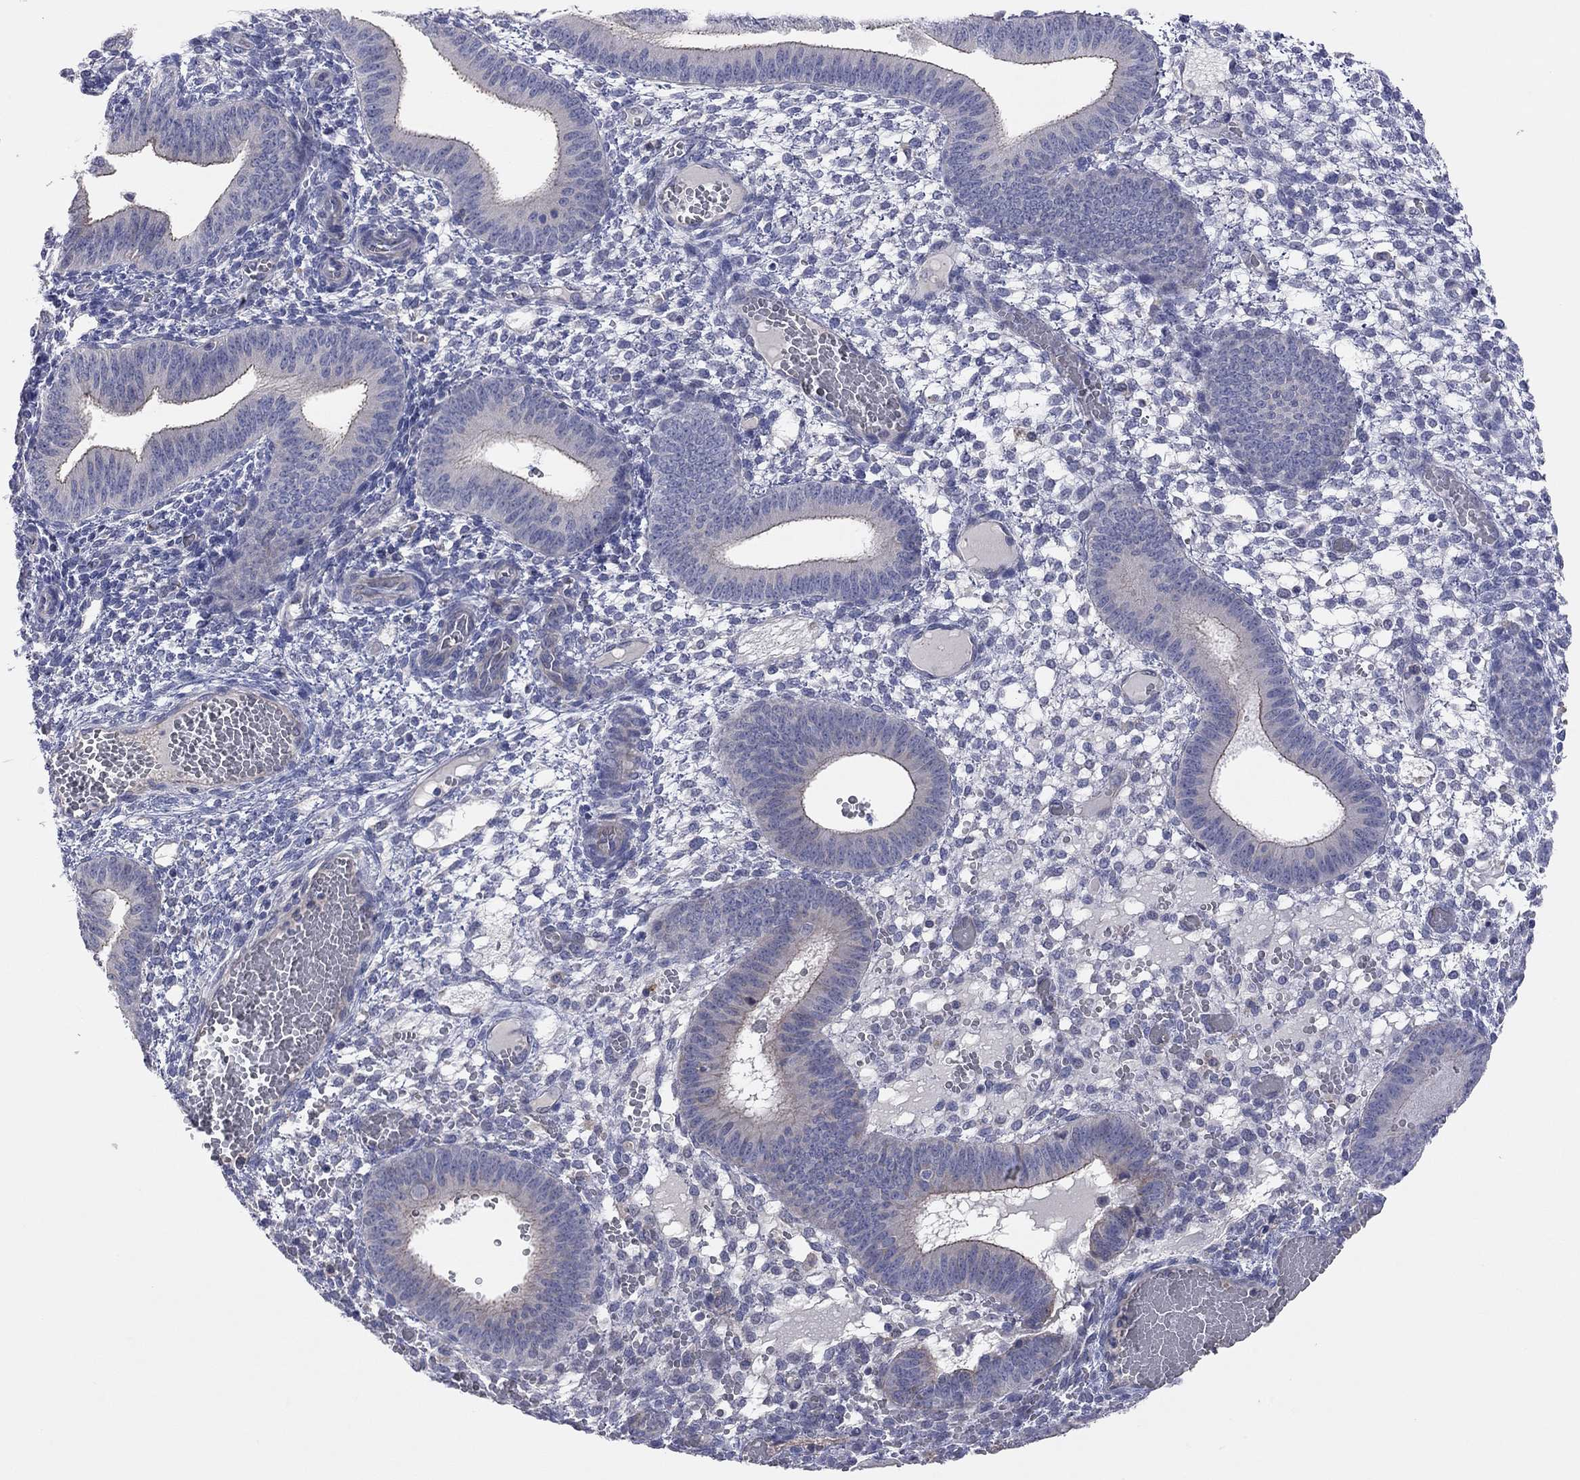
{"staining": {"intensity": "negative", "quantity": "none", "location": "none"}, "tissue": "endometrium", "cell_type": "Cells in endometrial stroma", "image_type": "normal", "snomed": [{"axis": "morphology", "description": "Normal tissue, NOS"}, {"axis": "topography", "description": "Endometrium"}], "caption": "Immunohistochemistry of normal endometrium displays no positivity in cells in endometrial stroma.", "gene": "KCNB1", "patient": {"sex": "female", "age": 42}}